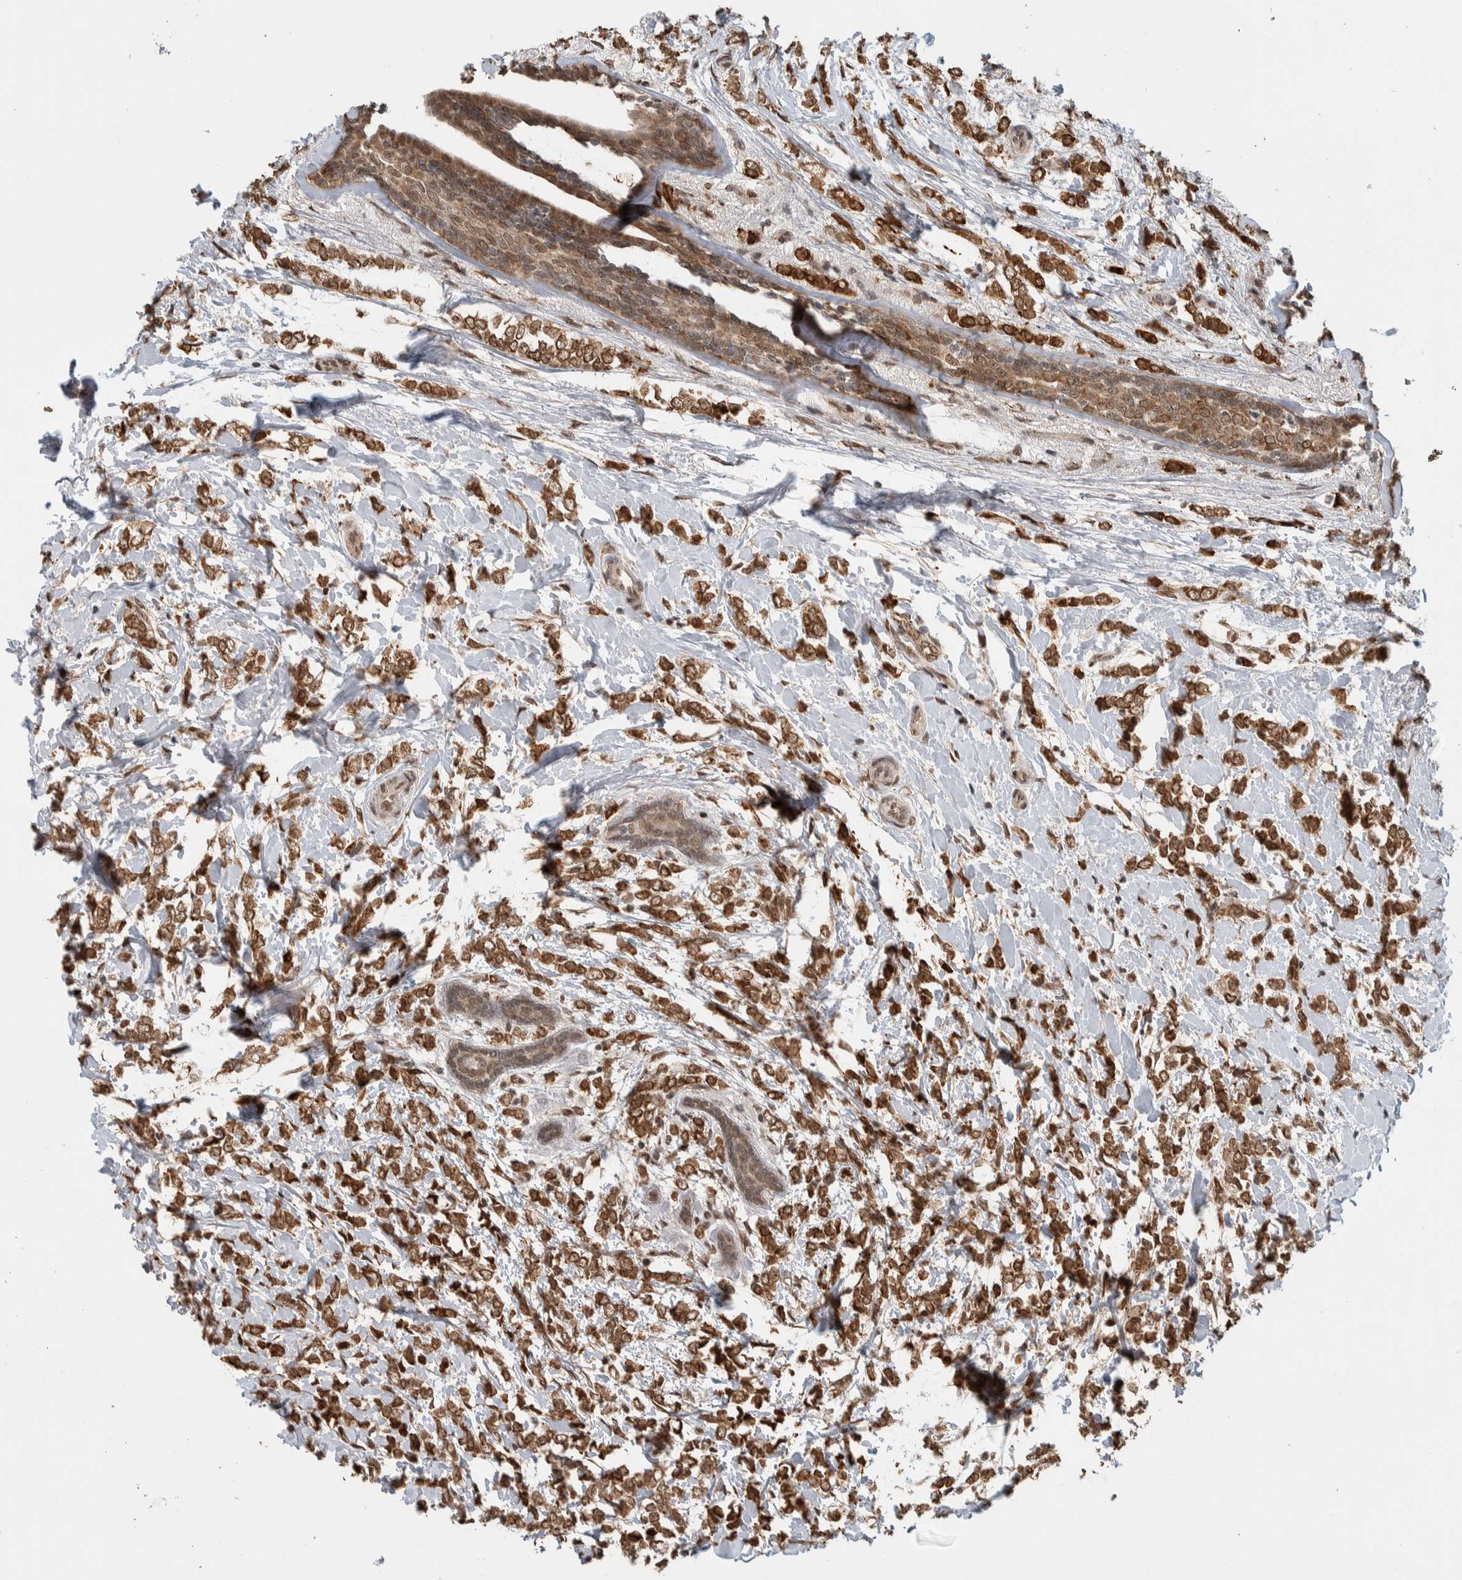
{"staining": {"intensity": "moderate", "quantity": ">75%", "location": "cytoplasmic/membranous,nuclear"}, "tissue": "breast cancer", "cell_type": "Tumor cells", "image_type": "cancer", "snomed": [{"axis": "morphology", "description": "Normal tissue, NOS"}, {"axis": "morphology", "description": "Lobular carcinoma"}, {"axis": "topography", "description": "Breast"}], "caption": "This is an image of IHC staining of breast cancer (lobular carcinoma), which shows moderate positivity in the cytoplasmic/membranous and nuclear of tumor cells.", "gene": "TNRC18", "patient": {"sex": "female", "age": 47}}